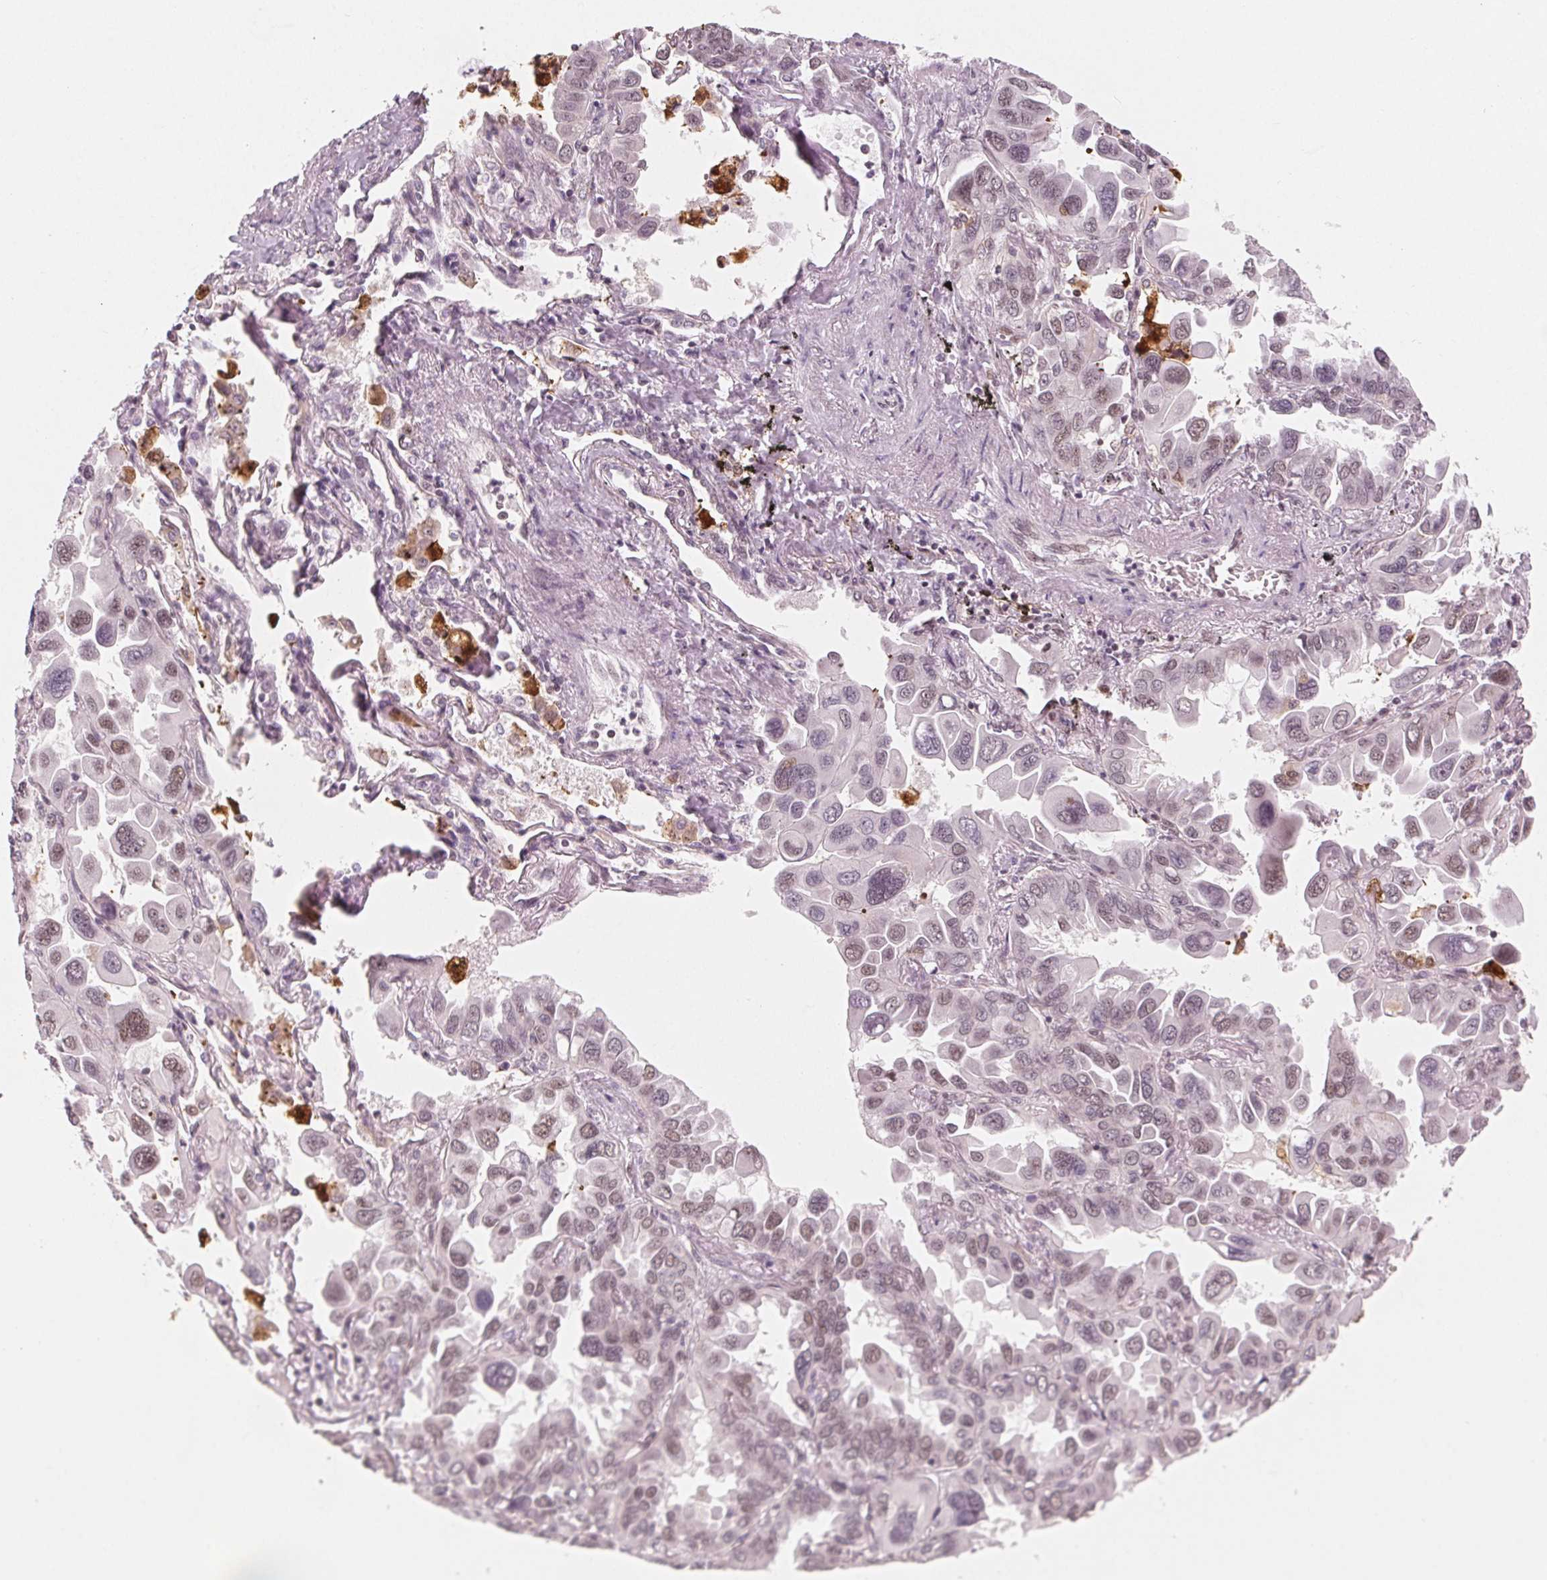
{"staining": {"intensity": "moderate", "quantity": "<25%", "location": "nuclear"}, "tissue": "lung cancer", "cell_type": "Tumor cells", "image_type": "cancer", "snomed": [{"axis": "morphology", "description": "Adenocarcinoma, NOS"}, {"axis": "topography", "description": "Lung"}], "caption": "Immunohistochemical staining of human adenocarcinoma (lung) demonstrates low levels of moderate nuclear protein positivity in about <25% of tumor cells. (DAB IHC, brown staining for protein, blue staining for nuclei).", "gene": "DPM2", "patient": {"sex": "male", "age": 64}}